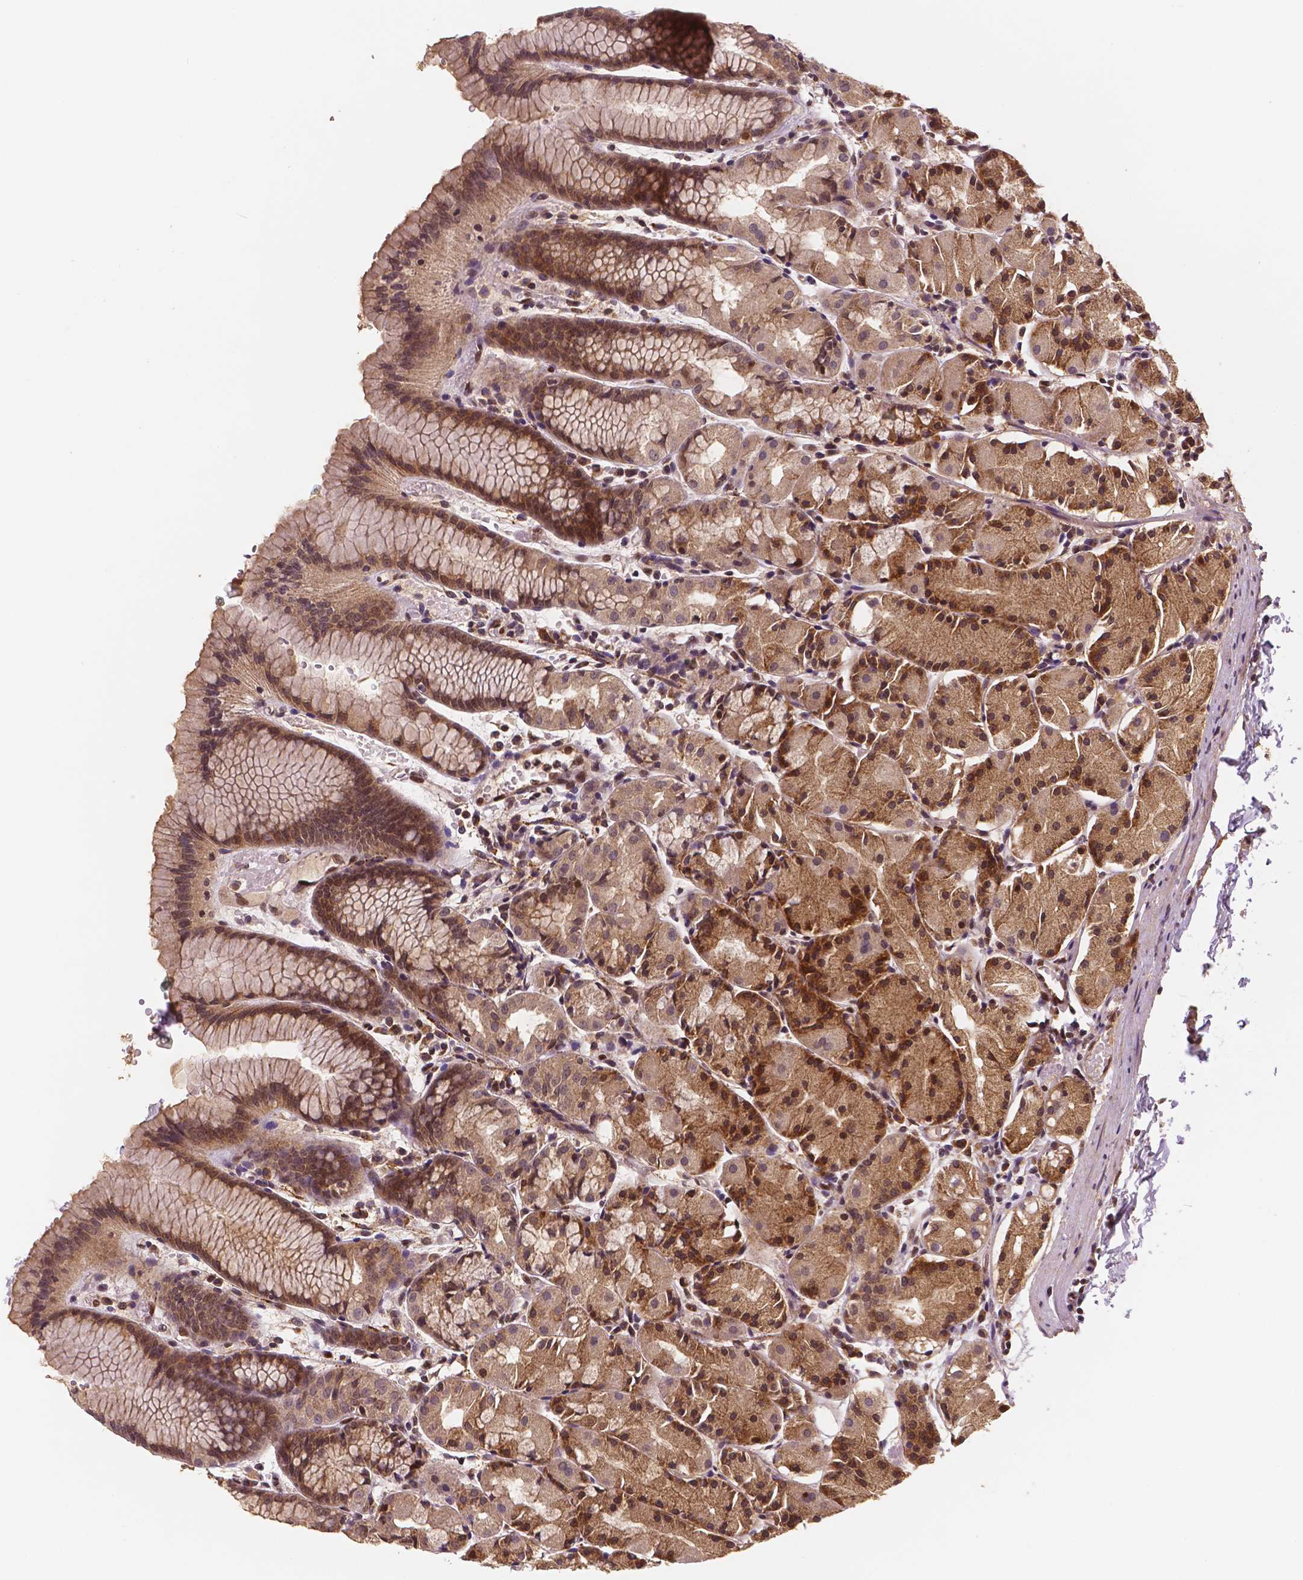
{"staining": {"intensity": "moderate", "quantity": ">75%", "location": "cytoplasmic/membranous"}, "tissue": "stomach", "cell_type": "Glandular cells", "image_type": "normal", "snomed": [{"axis": "morphology", "description": "Normal tissue, NOS"}, {"axis": "topography", "description": "Stomach, upper"}], "caption": "Brown immunohistochemical staining in normal stomach reveals moderate cytoplasmic/membranous expression in about >75% of glandular cells.", "gene": "STAT3", "patient": {"sex": "male", "age": 47}}